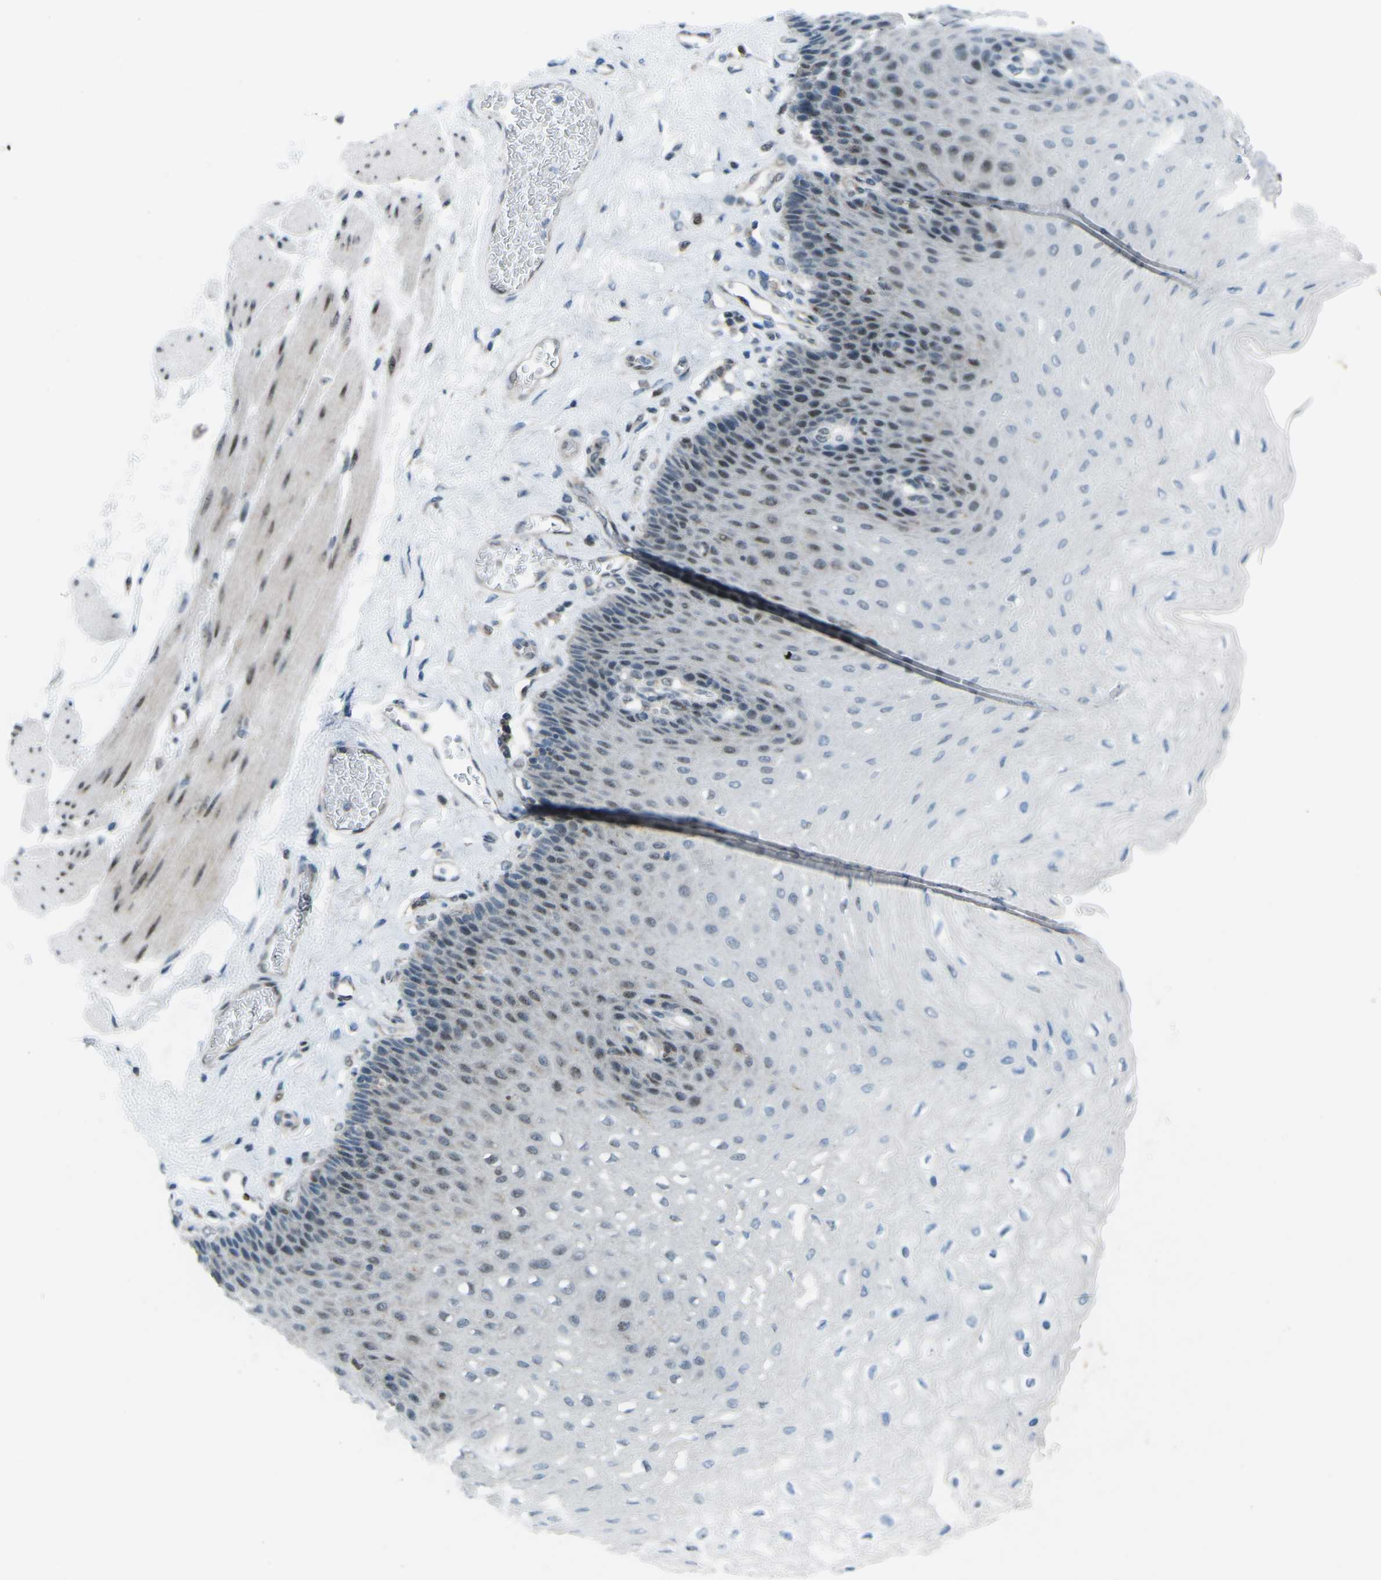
{"staining": {"intensity": "moderate", "quantity": "<25%", "location": "nuclear"}, "tissue": "esophagus", "cell_type": "Squamous epithelial cells", "image_type": "normal", "snomed": [{"axis": "morphology", "description": "Normal tissue, NOS"}, {"axis": "topography", "description": "Esophagus"}], "caption": "Immunohistochemical staining of unremarkable esophagus shows <25% levels of moderate nuclear protein staining in approximately <25% of squamous epithelial cells.", "gene": "MBNL1", "patient": {"sex": "female", "age": 72}}